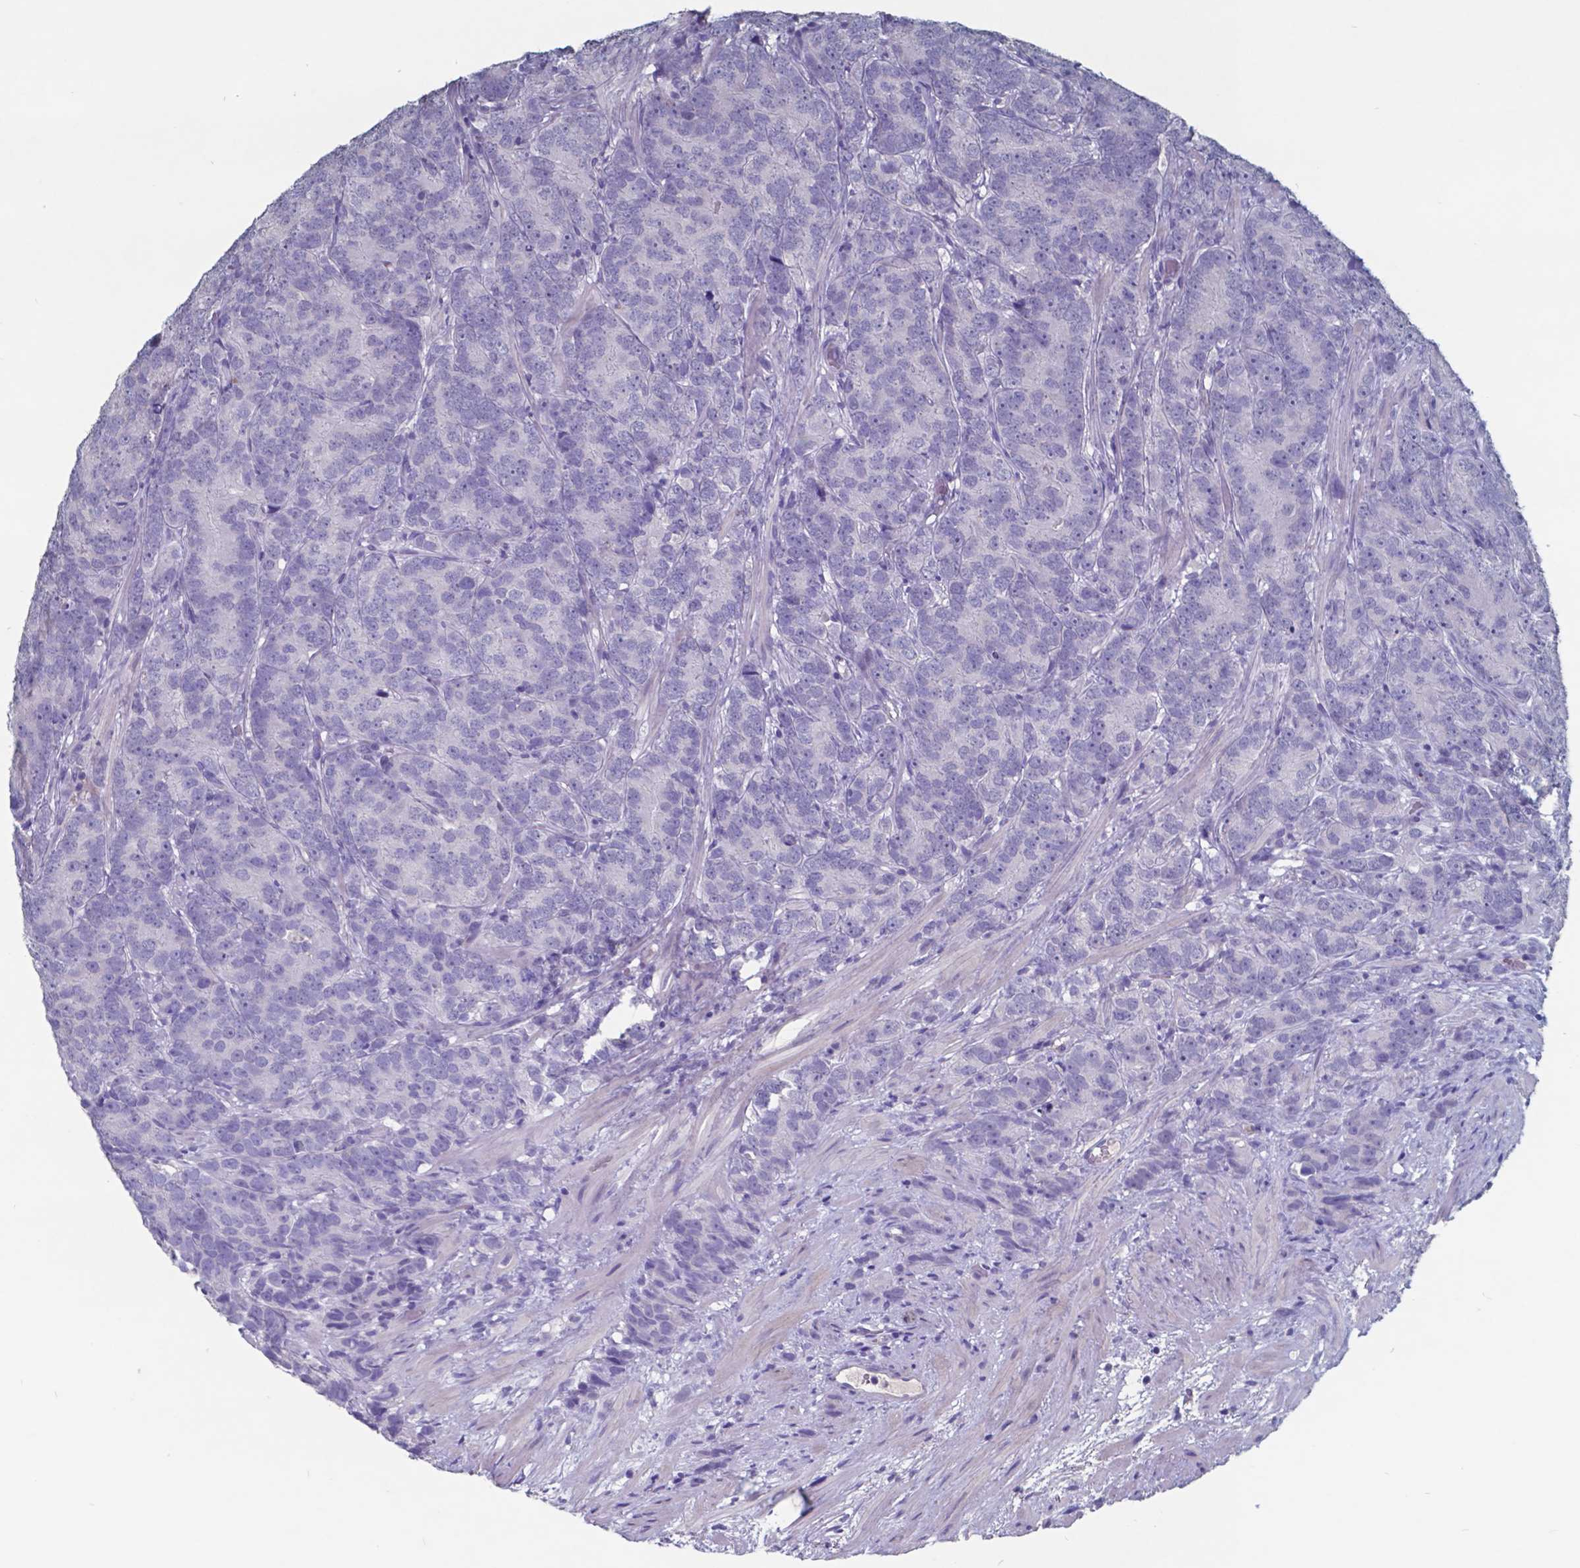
{"staining": {"intensity": "negative", "quantity": "none", "location": "none"}, "tissue": "prostate cancer", "cell_type": "Tumor cells", "image_type": "cancer", "snomed": [{"axis": "morphology", "description": "Adenocarcinoma, High grade"}, {"axis": "topography", "description": "Prostate"}], "caption": "Immunohistochemical staining of prostate cancer (high-grade adenocarcinoma) demonstrates no significant expression in tumor cells.", "gene": "TTR", "patient": {"sex": "male", "age": 90}}